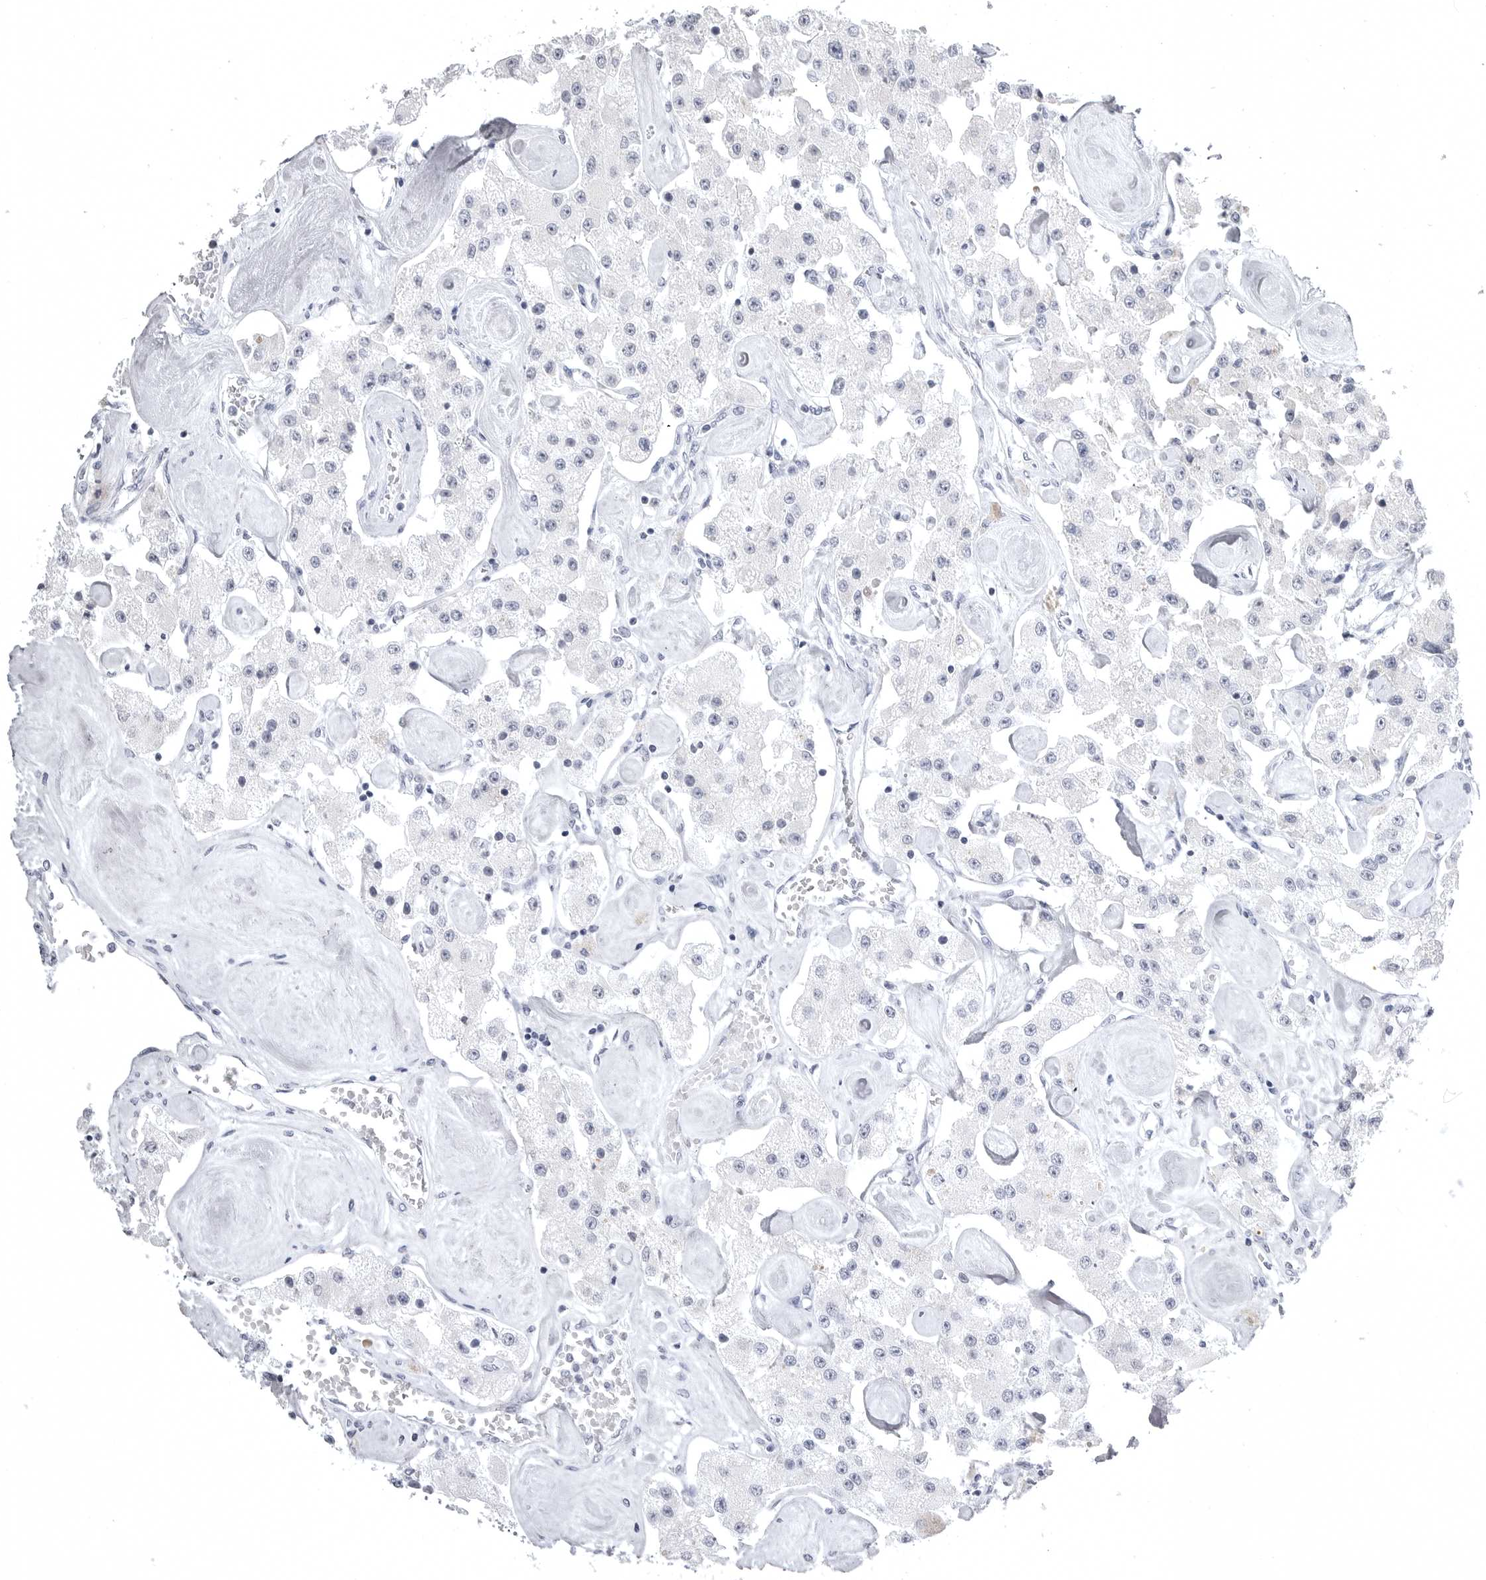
{"staining": {"intensity": "negative", "quantity": "none", "location": "none"}, "tissue": "carcinoid", "cell_type": "Tumor cells", "image_type": "cancer", "snomed": [{"axis": "morphology", "description": "Carcinoid, malignant, NOS"}, {"axis": "topography", "description": "Pancreas"}], "caption": "An immunohistochemistry (IHC) histopathology image of carcinoid (malignant) is shown. There is no staining in tumor cells of carcinoid (malignant). (DAB immunohistochemistry (IHC) visualized using brightfield microscopy, high magnification).", "gene": "TUFM", "patient": {"sex": "male", "age": 41}}